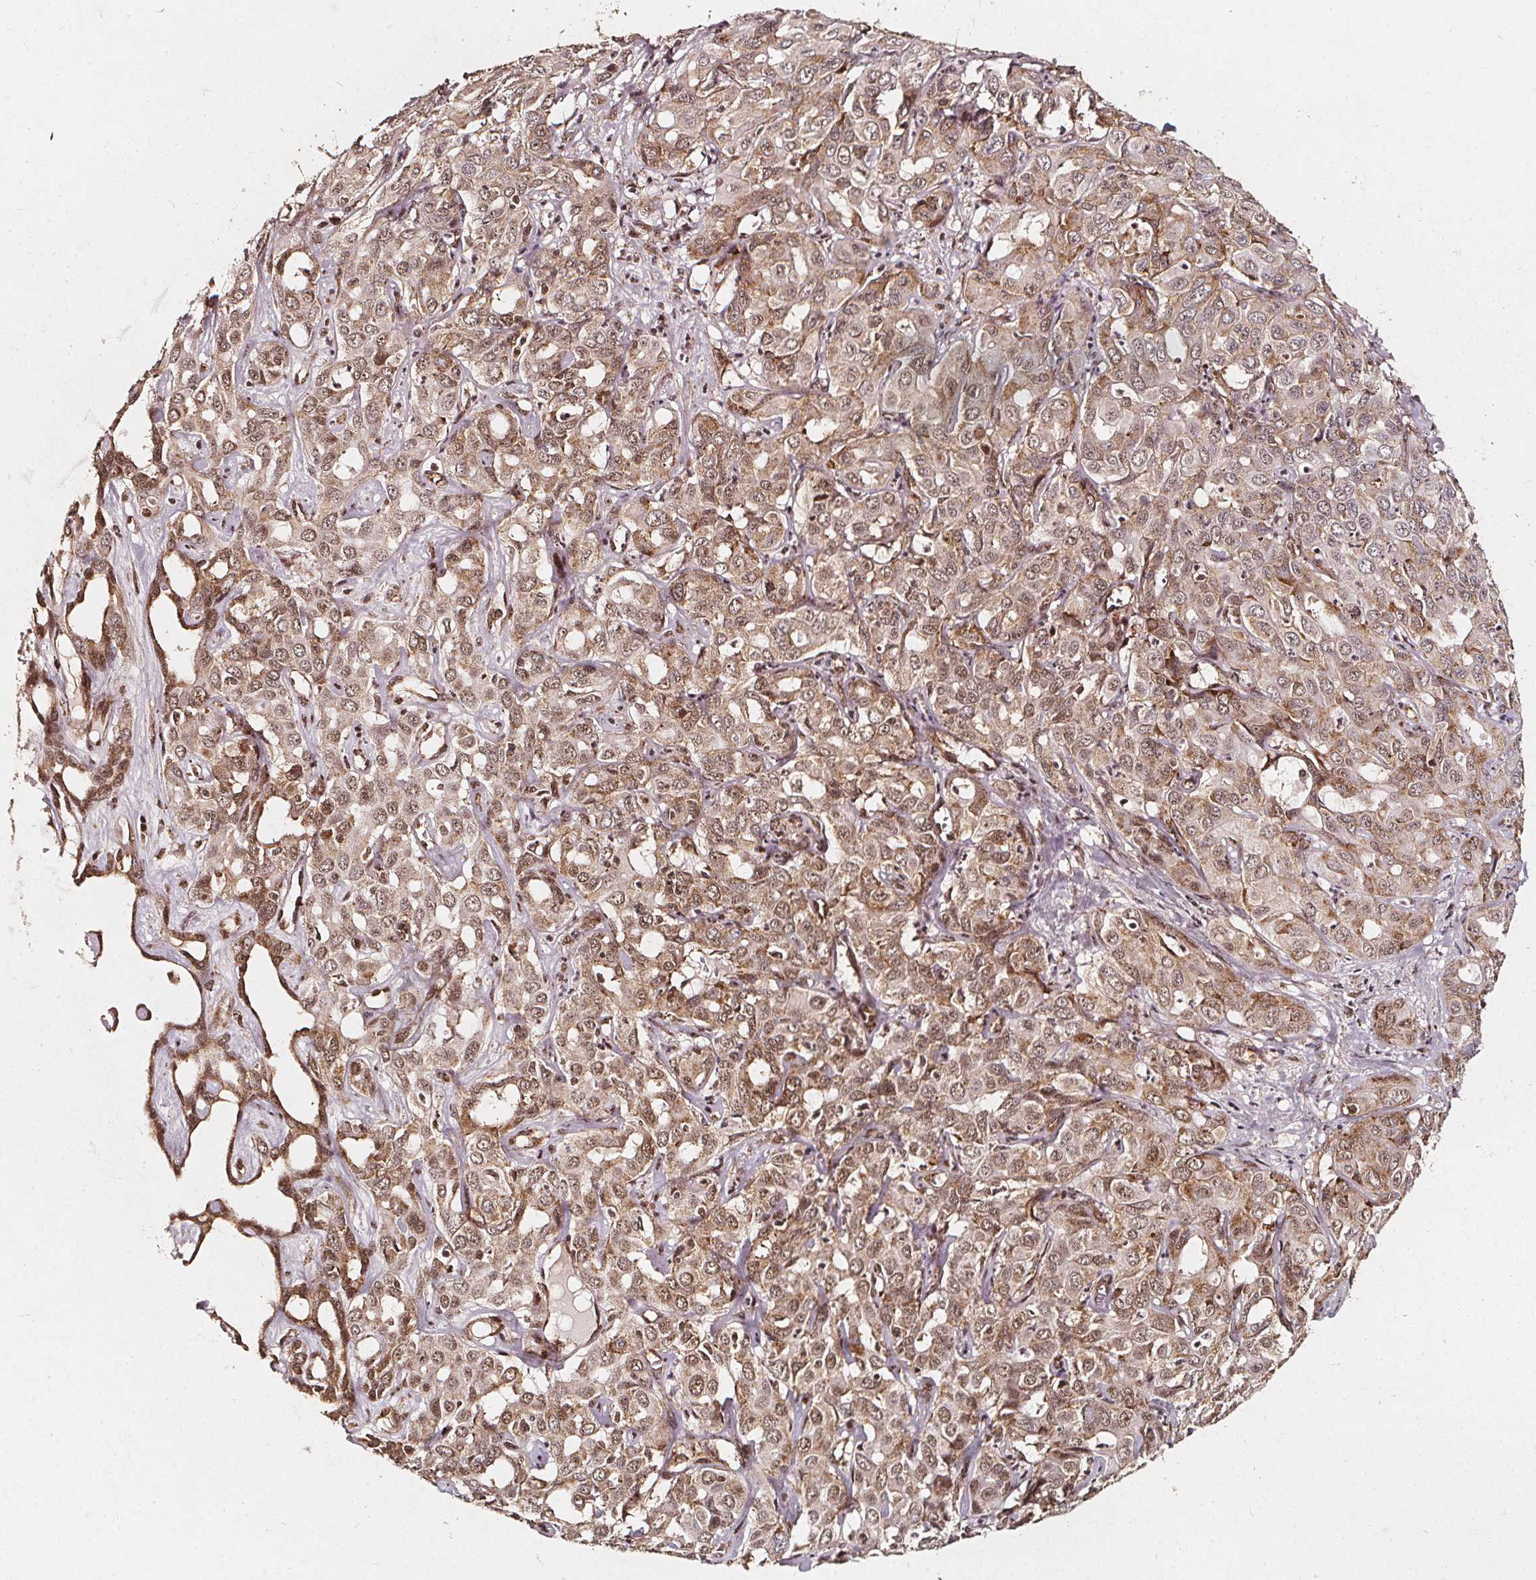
{"staining": {"intensity": "moderate", "quantity": ">75%", "location": "cytoplasmic/membranous,nuclear"}, "tissue": "liver cancer", "cell_type": "Tumor cells", "image_type": "cancer", "snomed": [{"axis": "morphology", "description": "Cholangiocarcinoma"}, {"axis": "topography", "description": "Liver"}], "caption": "Cholangiocarcinoma (liver) tissue exhibits moderate cytoplasmic/membranous and nuclear staining in approximately >75% of tumor cells", "gene": "SMN1", "patient": {"sex": "female", "age": 60}}